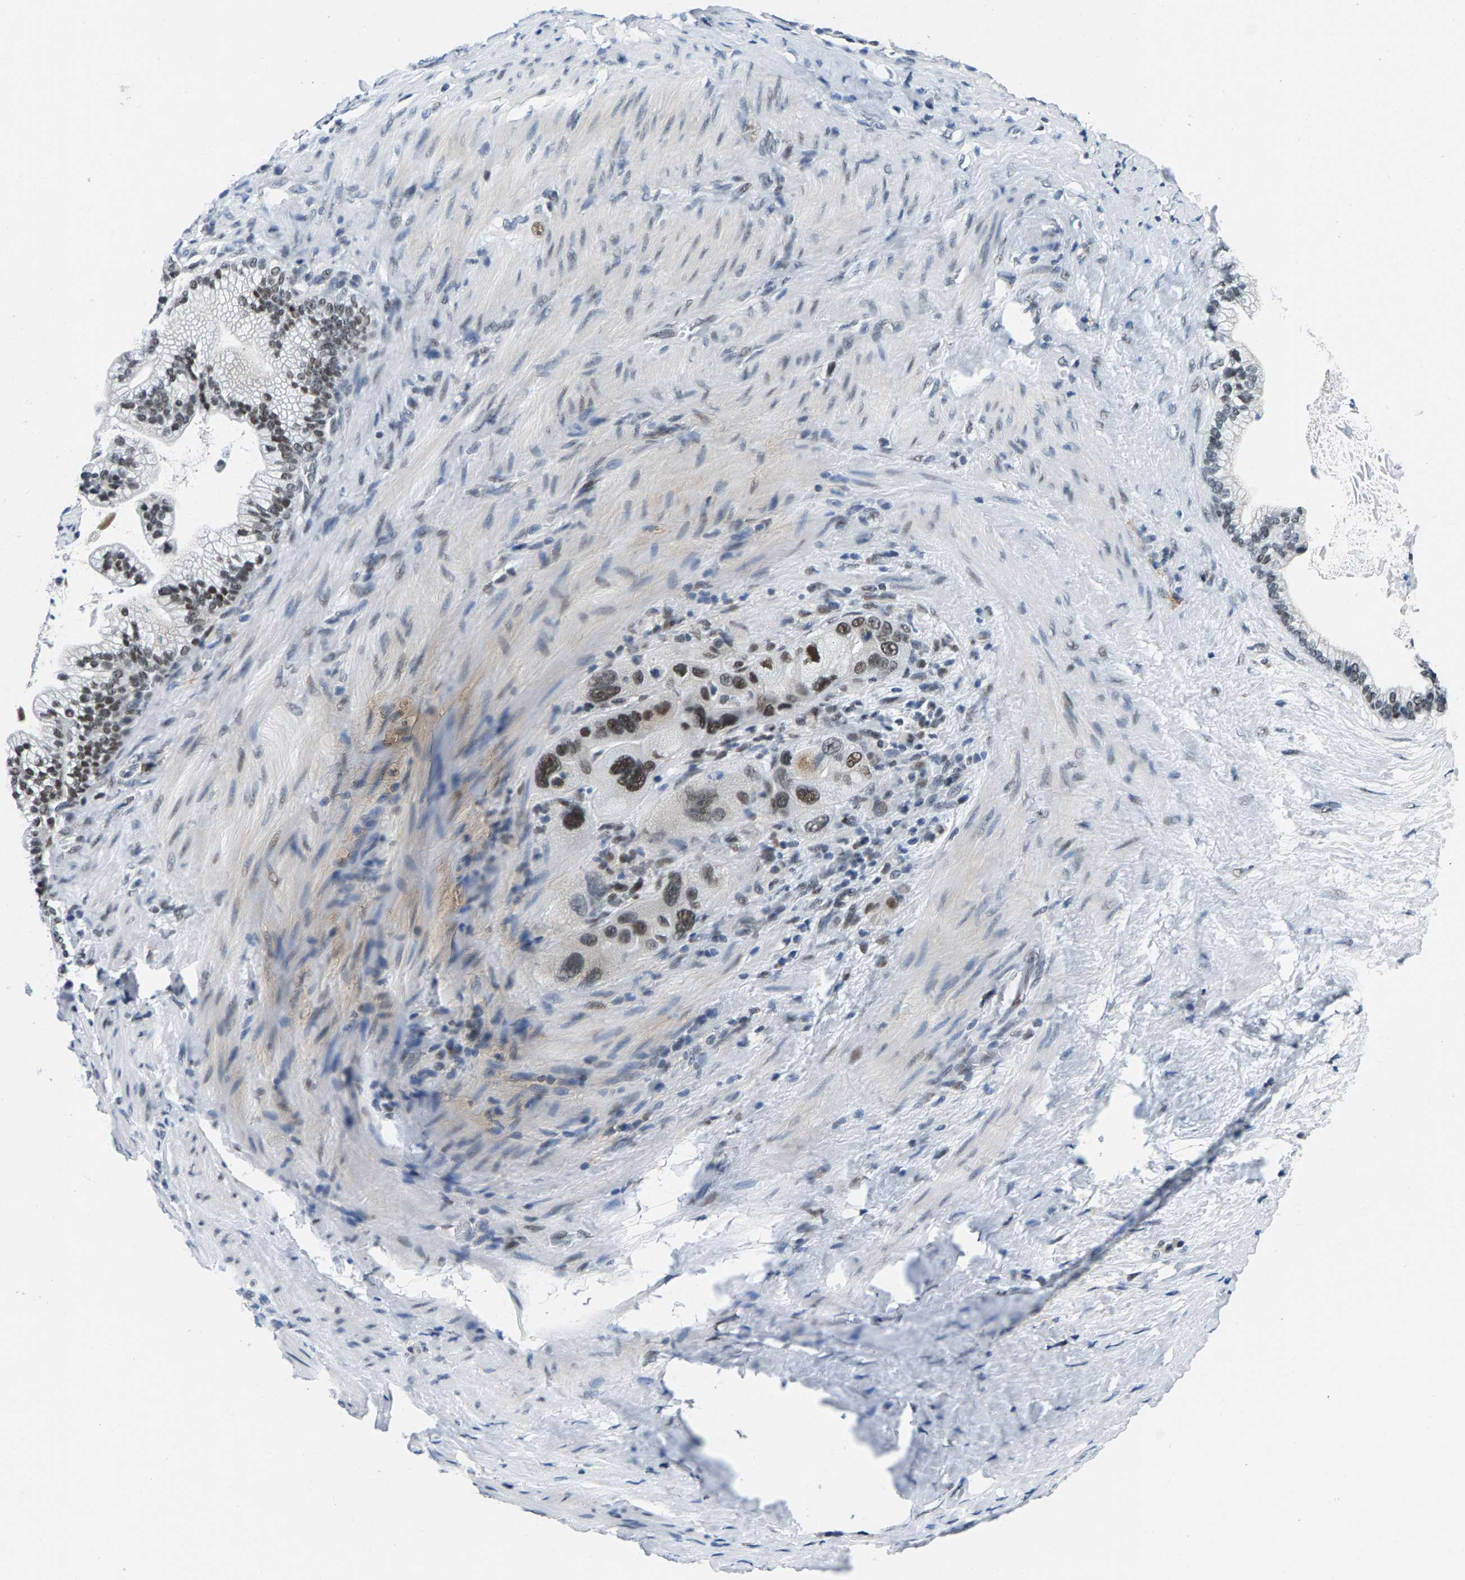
{"staining": {"intensity": "moderate", "quantity": "<25%", "location": "nuclear"}, "tissue": "pancreatic cancer", "cell_type": "Tumor cells", "image_type": "cancer", "snomed": [{"axis": "morphology", "description": "Adenocarcinoma, NOS"}, {"axis": "topography", "description": "Pancreas"}], "caption": "A histopathology image of human adenocarcinoma (pancreatic) stained for a protein exhibits moderate nuclear brown staining in tumor cells.", "gene": "ATF2", "patient": {"sex": "male", "age": 69}}